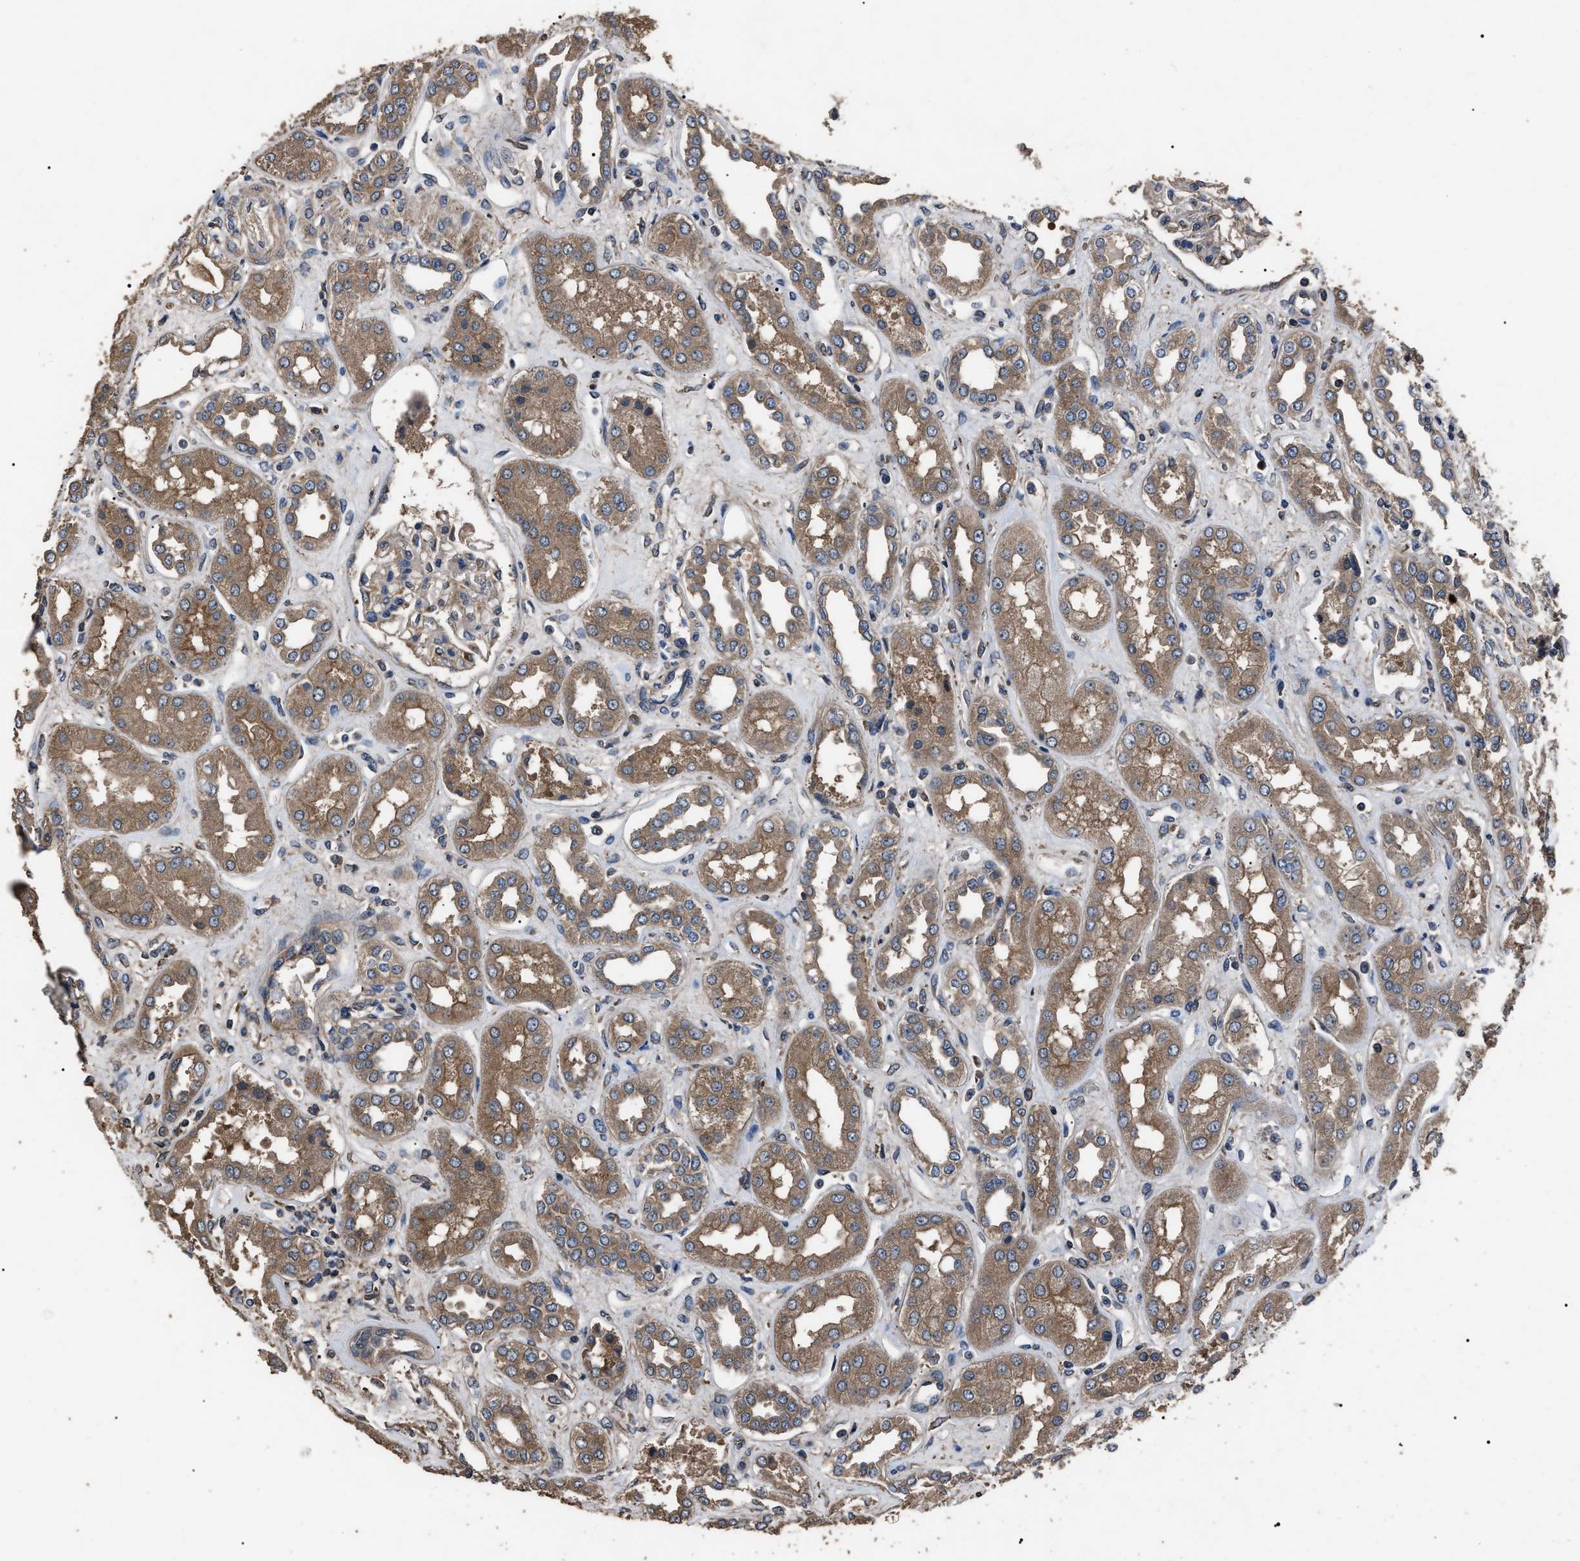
{"staining": {"intensity": "weak", "quantity": "<25%", "location": "cytoplasmic/membranous"}, "tissue": "kidney", "cell_type": "Cells in glomeruli", "image_type": "normal", "snomed": [{"axis": "morphology", "description": "Normal tissue, NOS"}, {"axis": "topography", "description": "Kidney"}], "caption": "Kidney was stained to show a protein in brown. There is no significant positivity in cells in glomeruli. Brightfield microscopy of immunohistochemistry stained with DAB (3,3'-diaminobenzidine) (brown) and hematoxylin (blue), captured at high magnification.", "gene": "RNF216", "patient": {"sex": "male", "age": 59}}